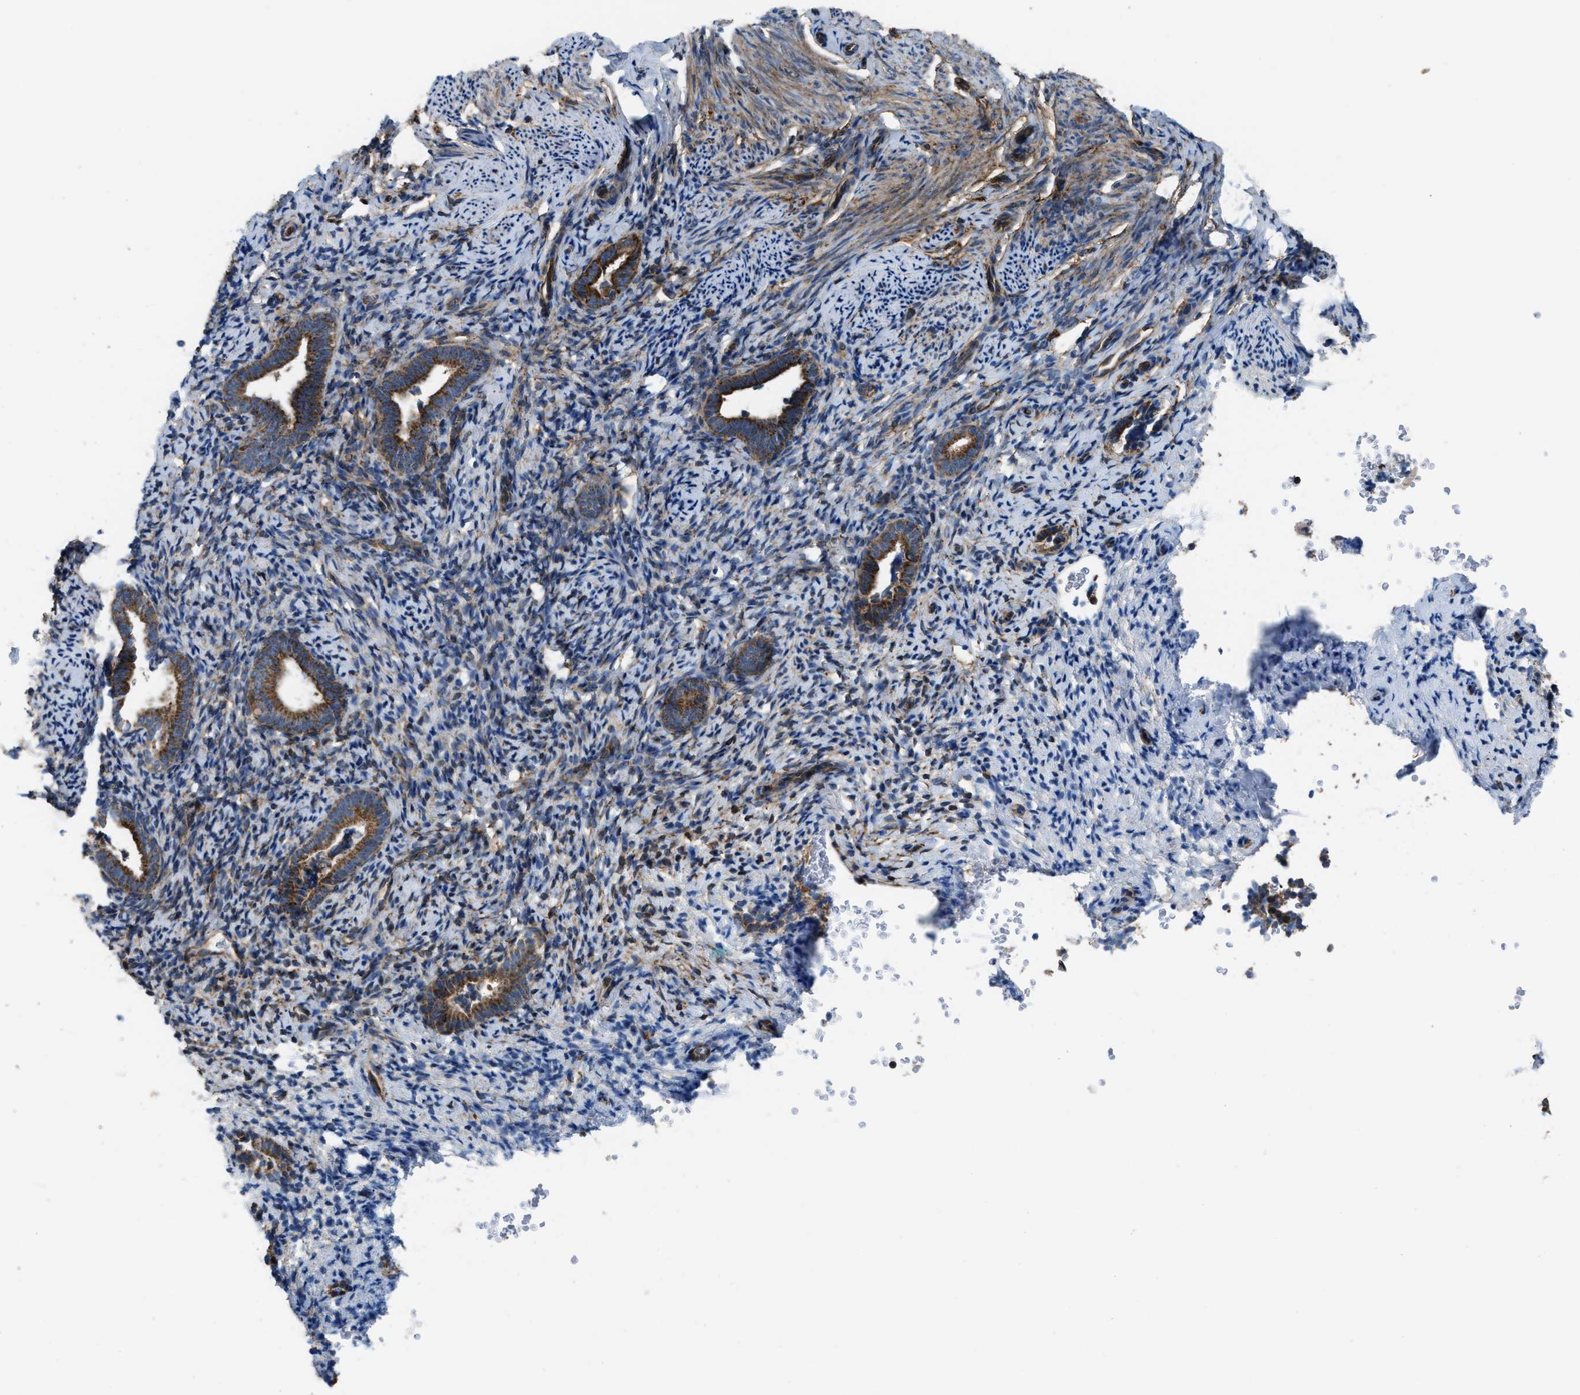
{"staining": {"intensity": "negative", "quantity": "none", "location": "none"}, "tissue": "endometrium", "cell_type": "Cells in endometrial stroma", "image_type": "normal", "snomed": [{"axis": "morphology", "description": "Normal tissue, NOS"}, {"axis": "topography", "description": "Endometrium"}], "caption": "High magnification brightfield microscopy of unremarkable endometrium stained with DAB (3,3'-diaminobenzidine) (brown) and counterstained with hematoxylin (blue): cells in endometrial stroma show no significant staining. (Immunohistochemistry, brightfield microscopy, high magnification).", "gene": "SLC10A3", "patient": {"sex": "female", "age": 51}}